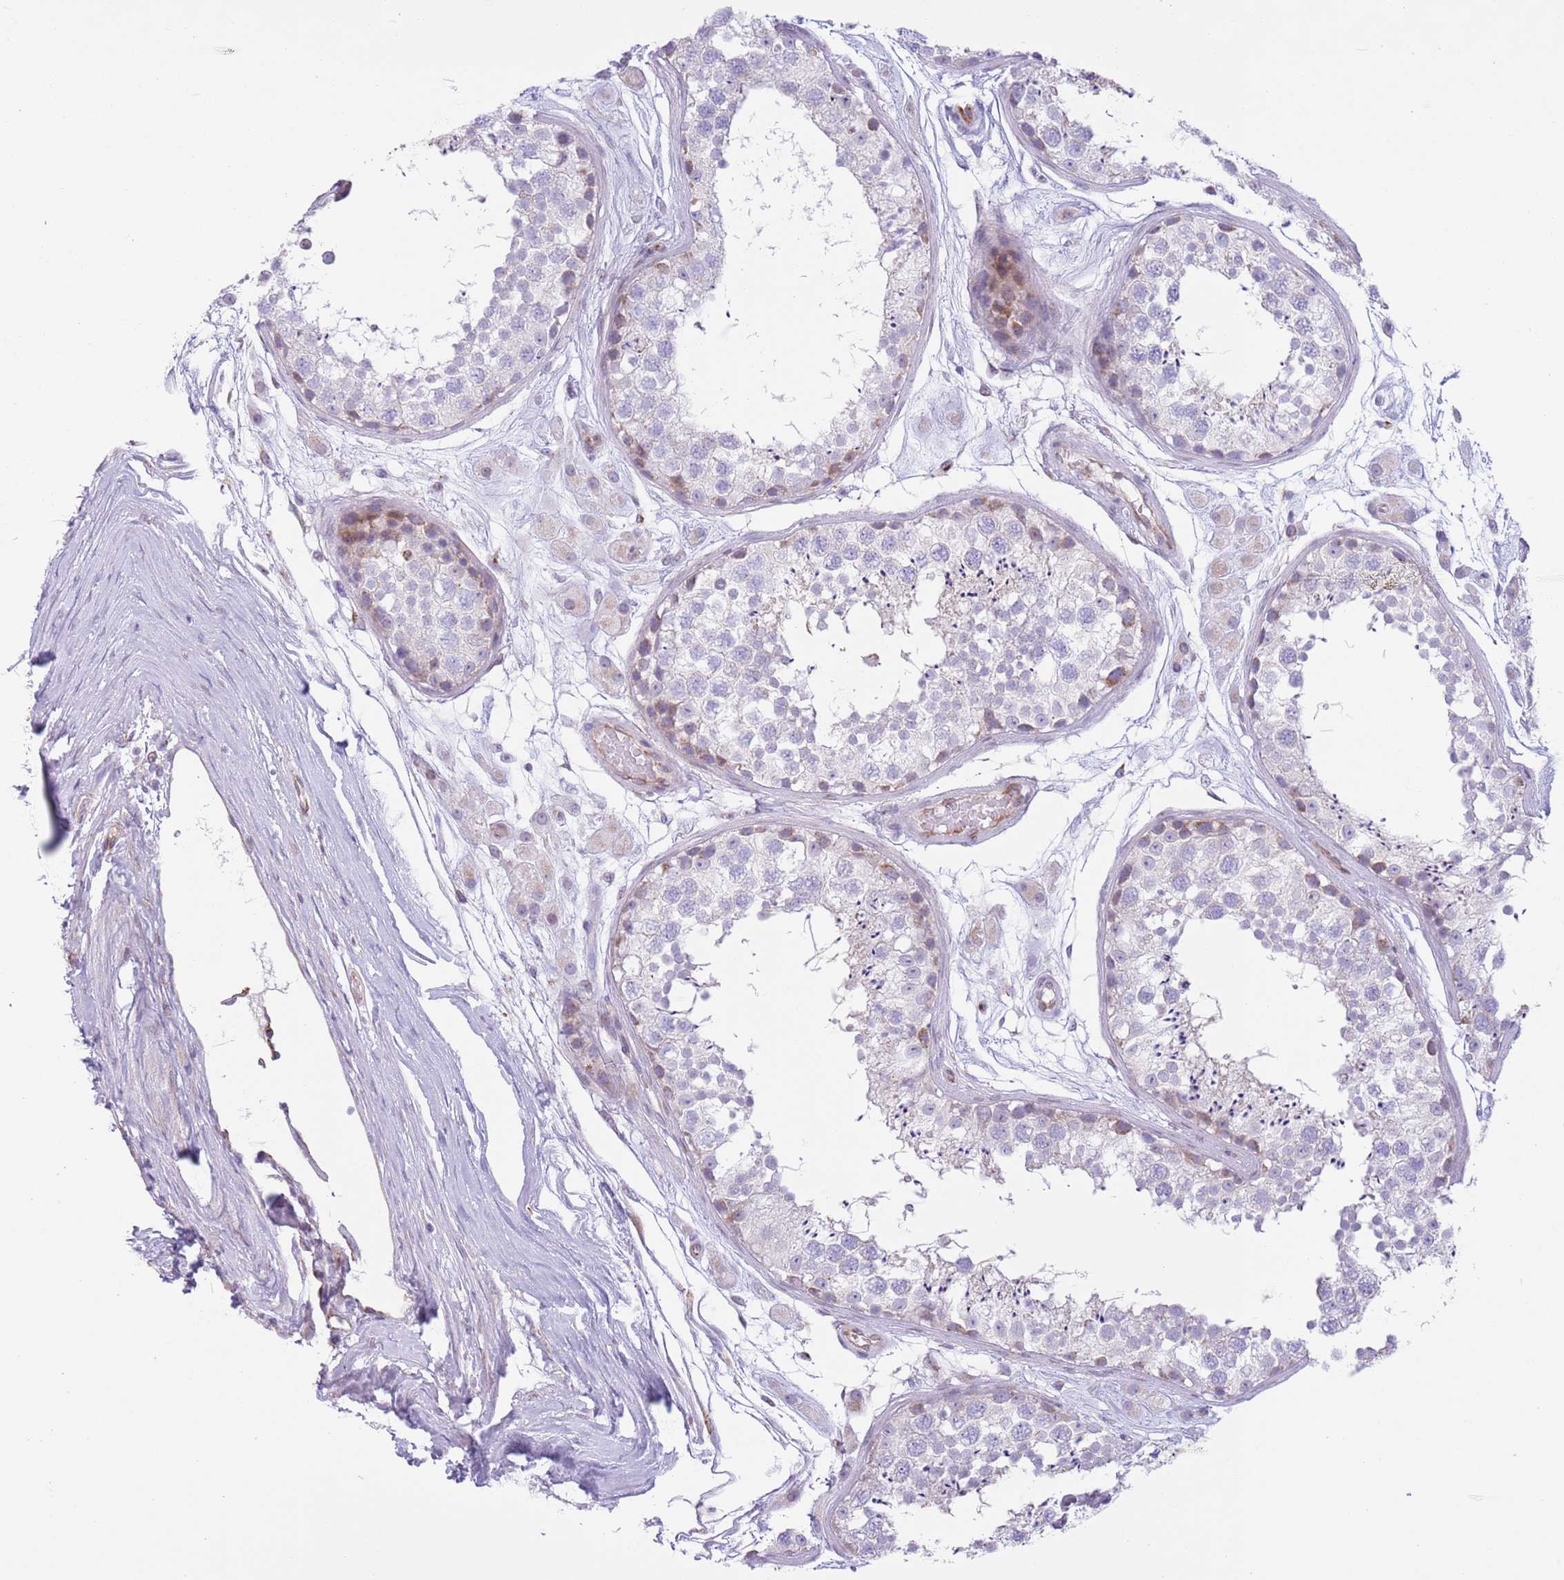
{"staining": {"intensity": "moderate", "quantity": "<25%", "location": "cytoplasmic/membranous"}, "tissue": "testis", "cell_type": "Cells in seminiferous ducts", "image_type": "normal", "snomed": [{"axis": "morphology", "description": "Normal tissue, NOS"}, {"axis": "topography", "description": "Testis"}], "caption": "Immunohistochemistry (IHC) micrograph of benign testis: testis stained using immunohistochemistry shows low levels of moderate protein expression localized specifically in the cytoplasmic/membranous of cells in seminiferous ducts, appearing as a cytoplasmic/membranous brown color.", "gene": "C20orf96", "patient": {"sex": "male", "age": 25}}